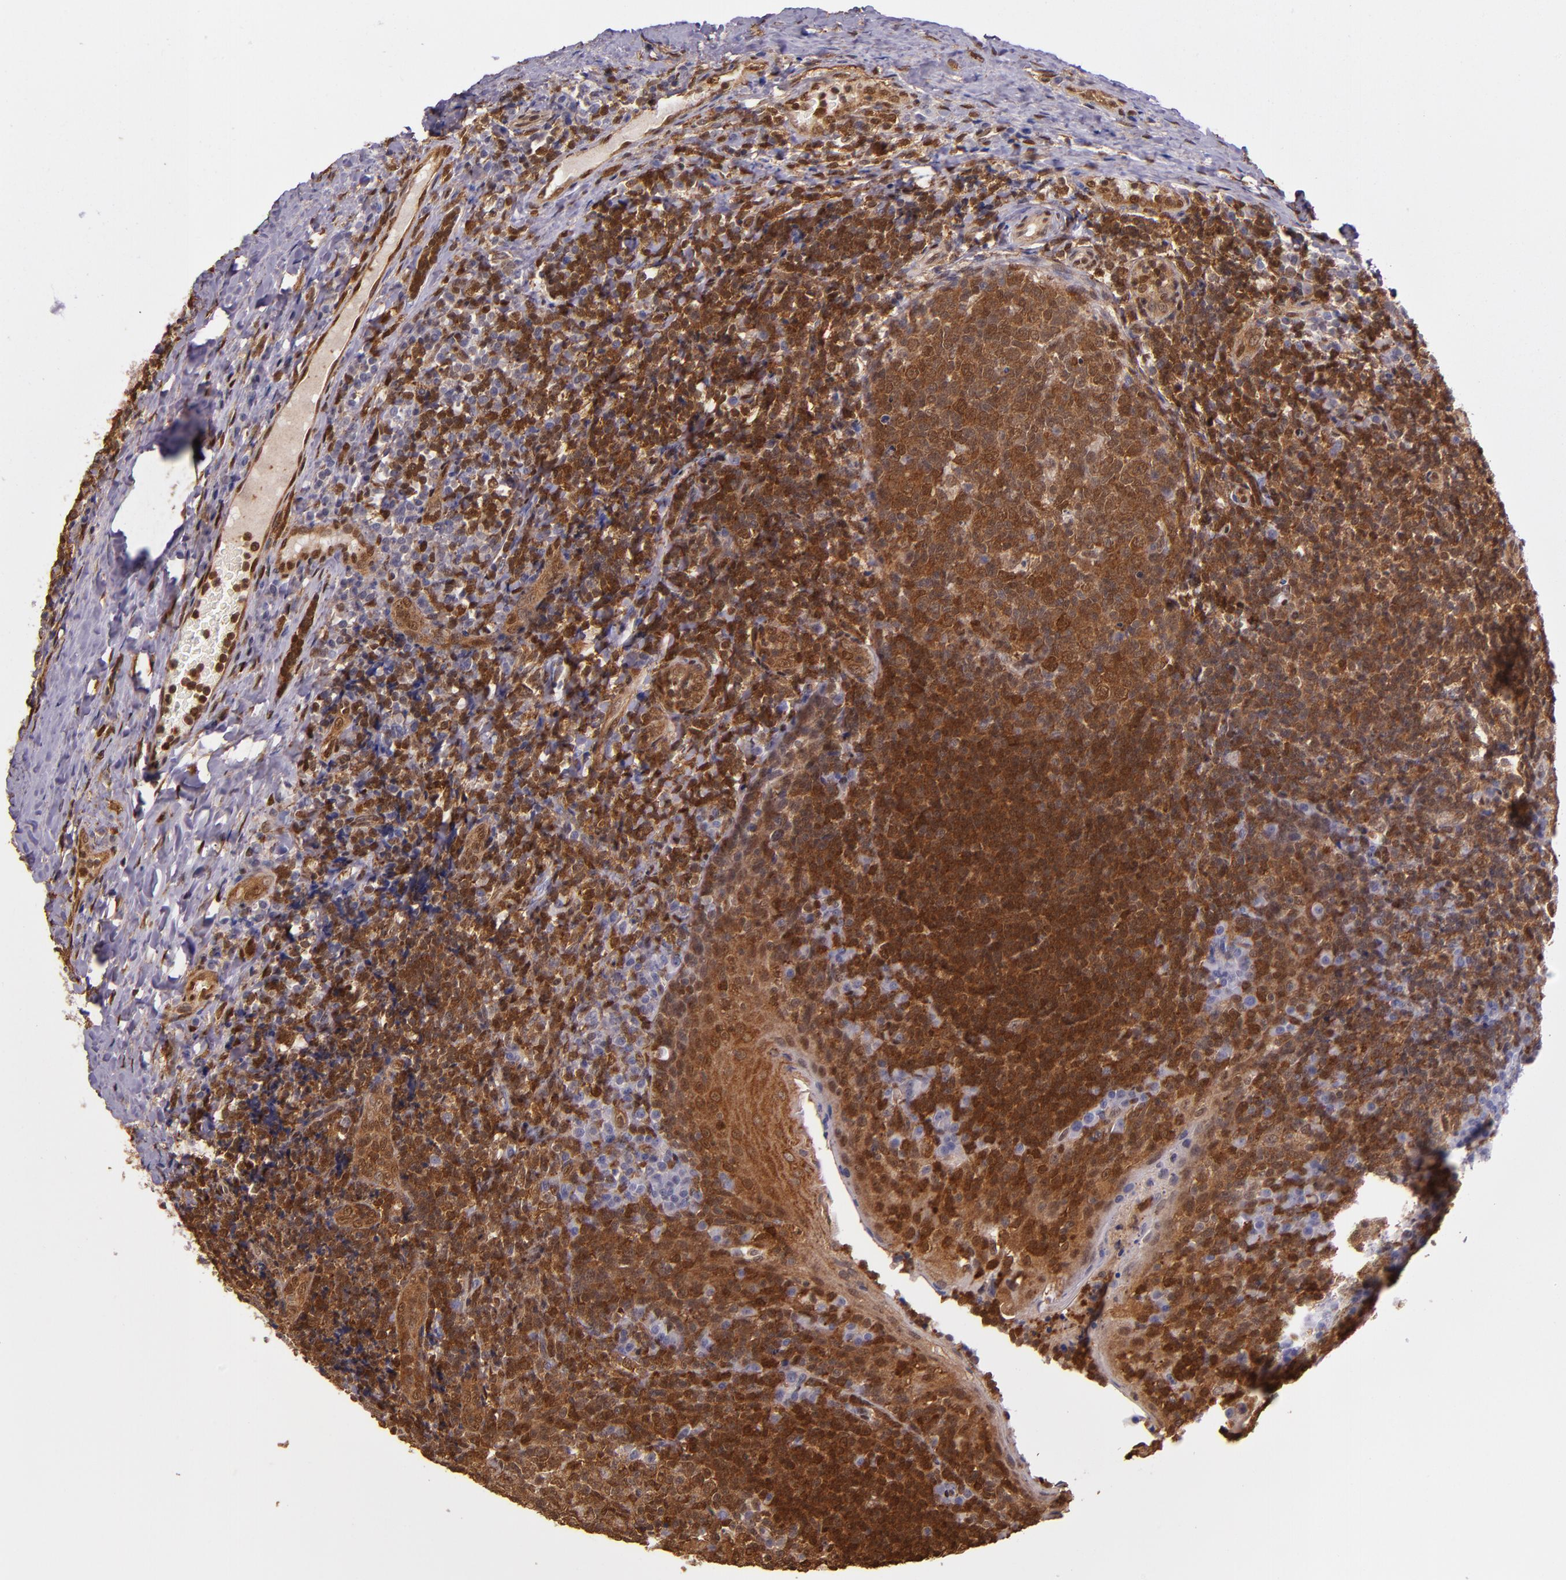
{"staining": {"intensity": "strong", "quantity": ">75%", "location": "cytoplasmic/membranous,nuclear"}, "tissue": "tonsil", "cell_type": "Germinal center cells", "image_type": "normal", "snomed": [{"axis": "morphology", "description": "Normal tissue, NOS"}, {"axis": "topography", "description": "Tonsil"}], "caption": "A brown stain shows strong cytoplasmic/membranous,nuclear staining of a protein in germinal center cells of normal human tonsil. Ihc stains the protein in brown and the nuclei are stained blue.", "gene": "STAT6", "patient": {"sex": "male", "age": 31}}